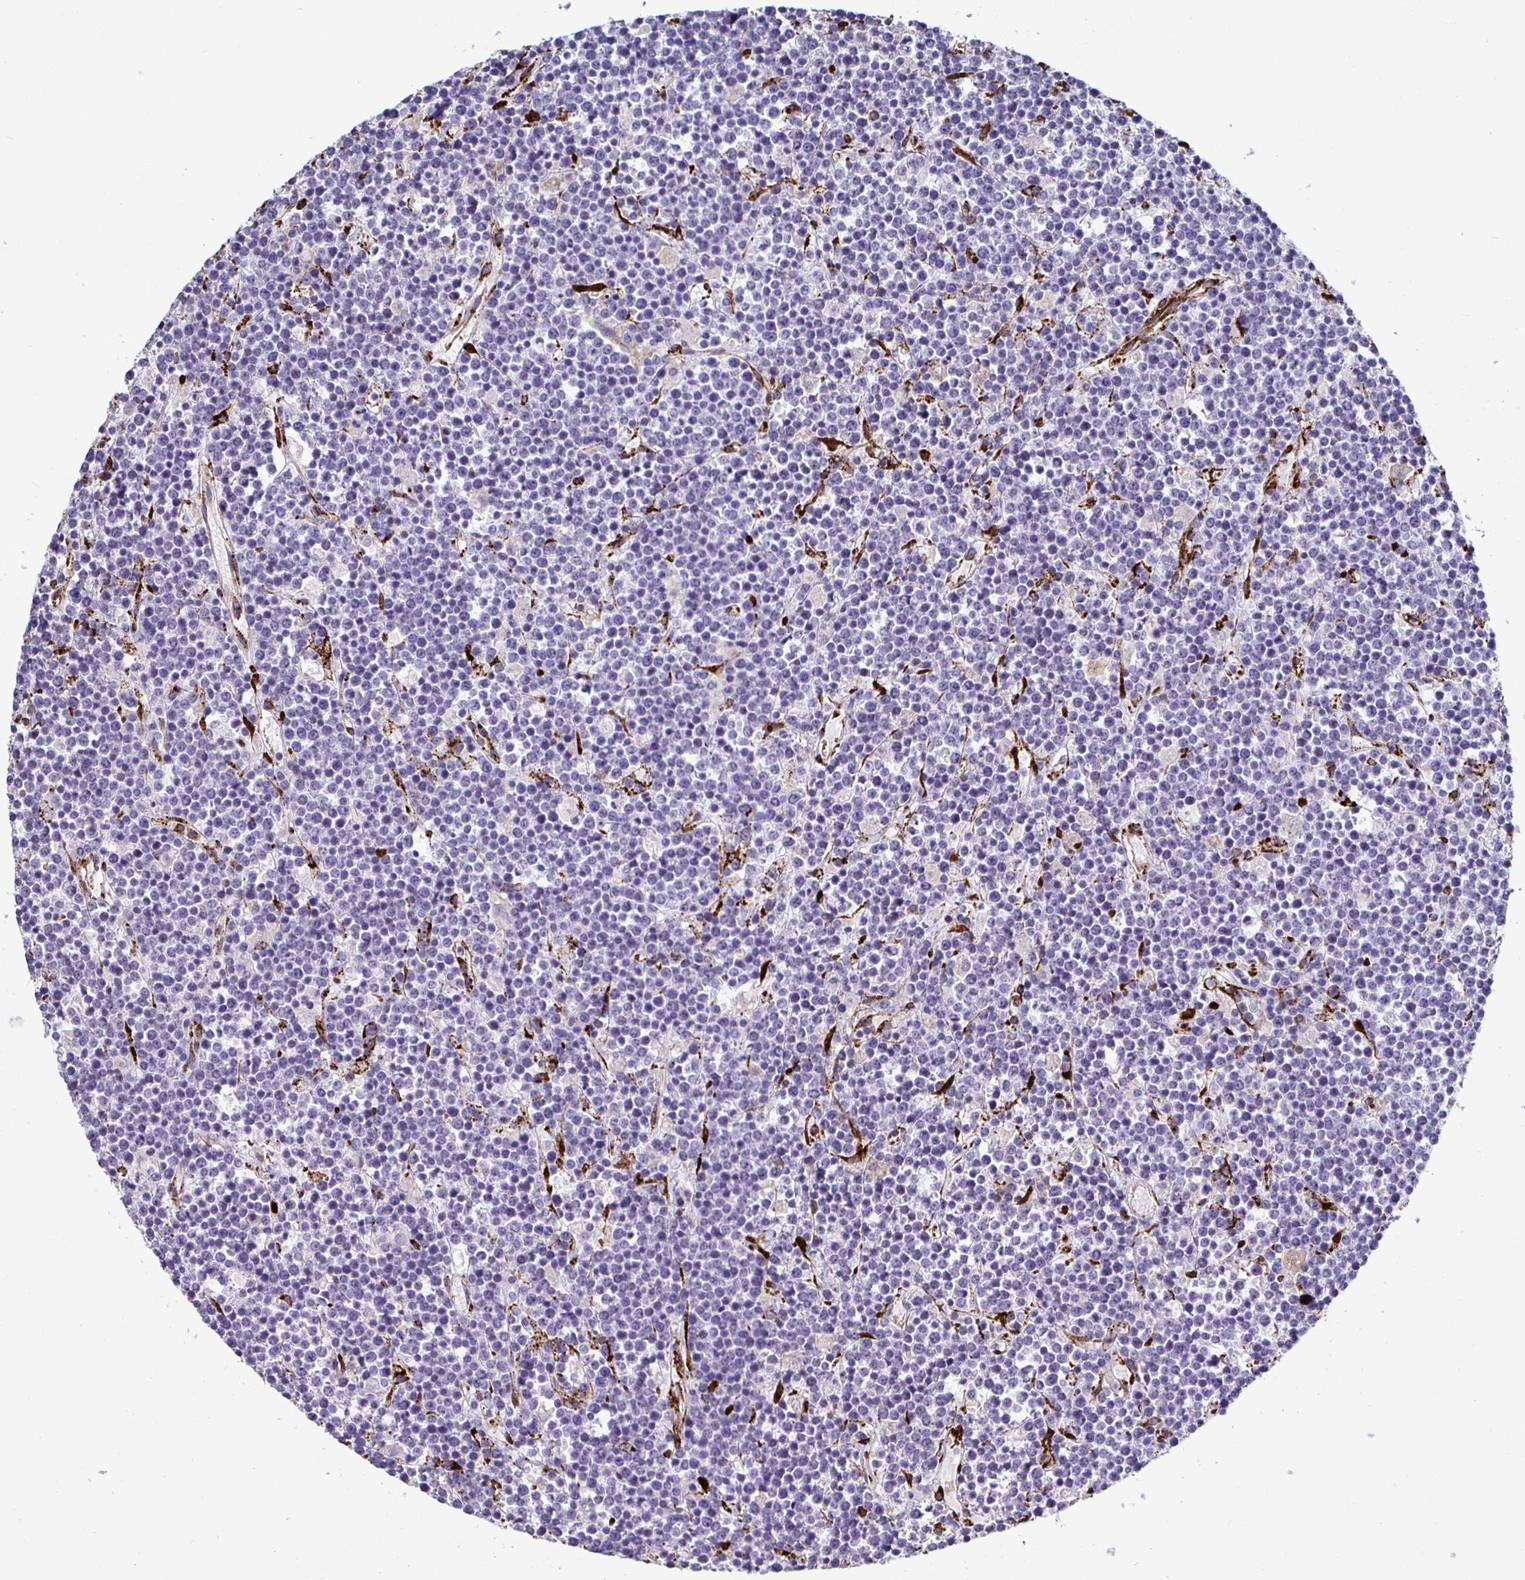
{"staining": {"intensity": "negative", "quantity": "none", "location": "none"}, "tissue": "lymphoma", "cell_type": "Tumor cells", "image_type": "cancer", "snomed": [{"axis": "morphology", "description": "Malignant lymphoma, non-Hodgkin's type, High grade"}, {"axis": "topography", "description": "Ovary"}], "caption": "Tumor cells show no significant expression in malignant lymphoma, non-Hodgkin's type (high-grade).", "gene": "P4HA2", "patient": {"sex": "female", "age": 56}}